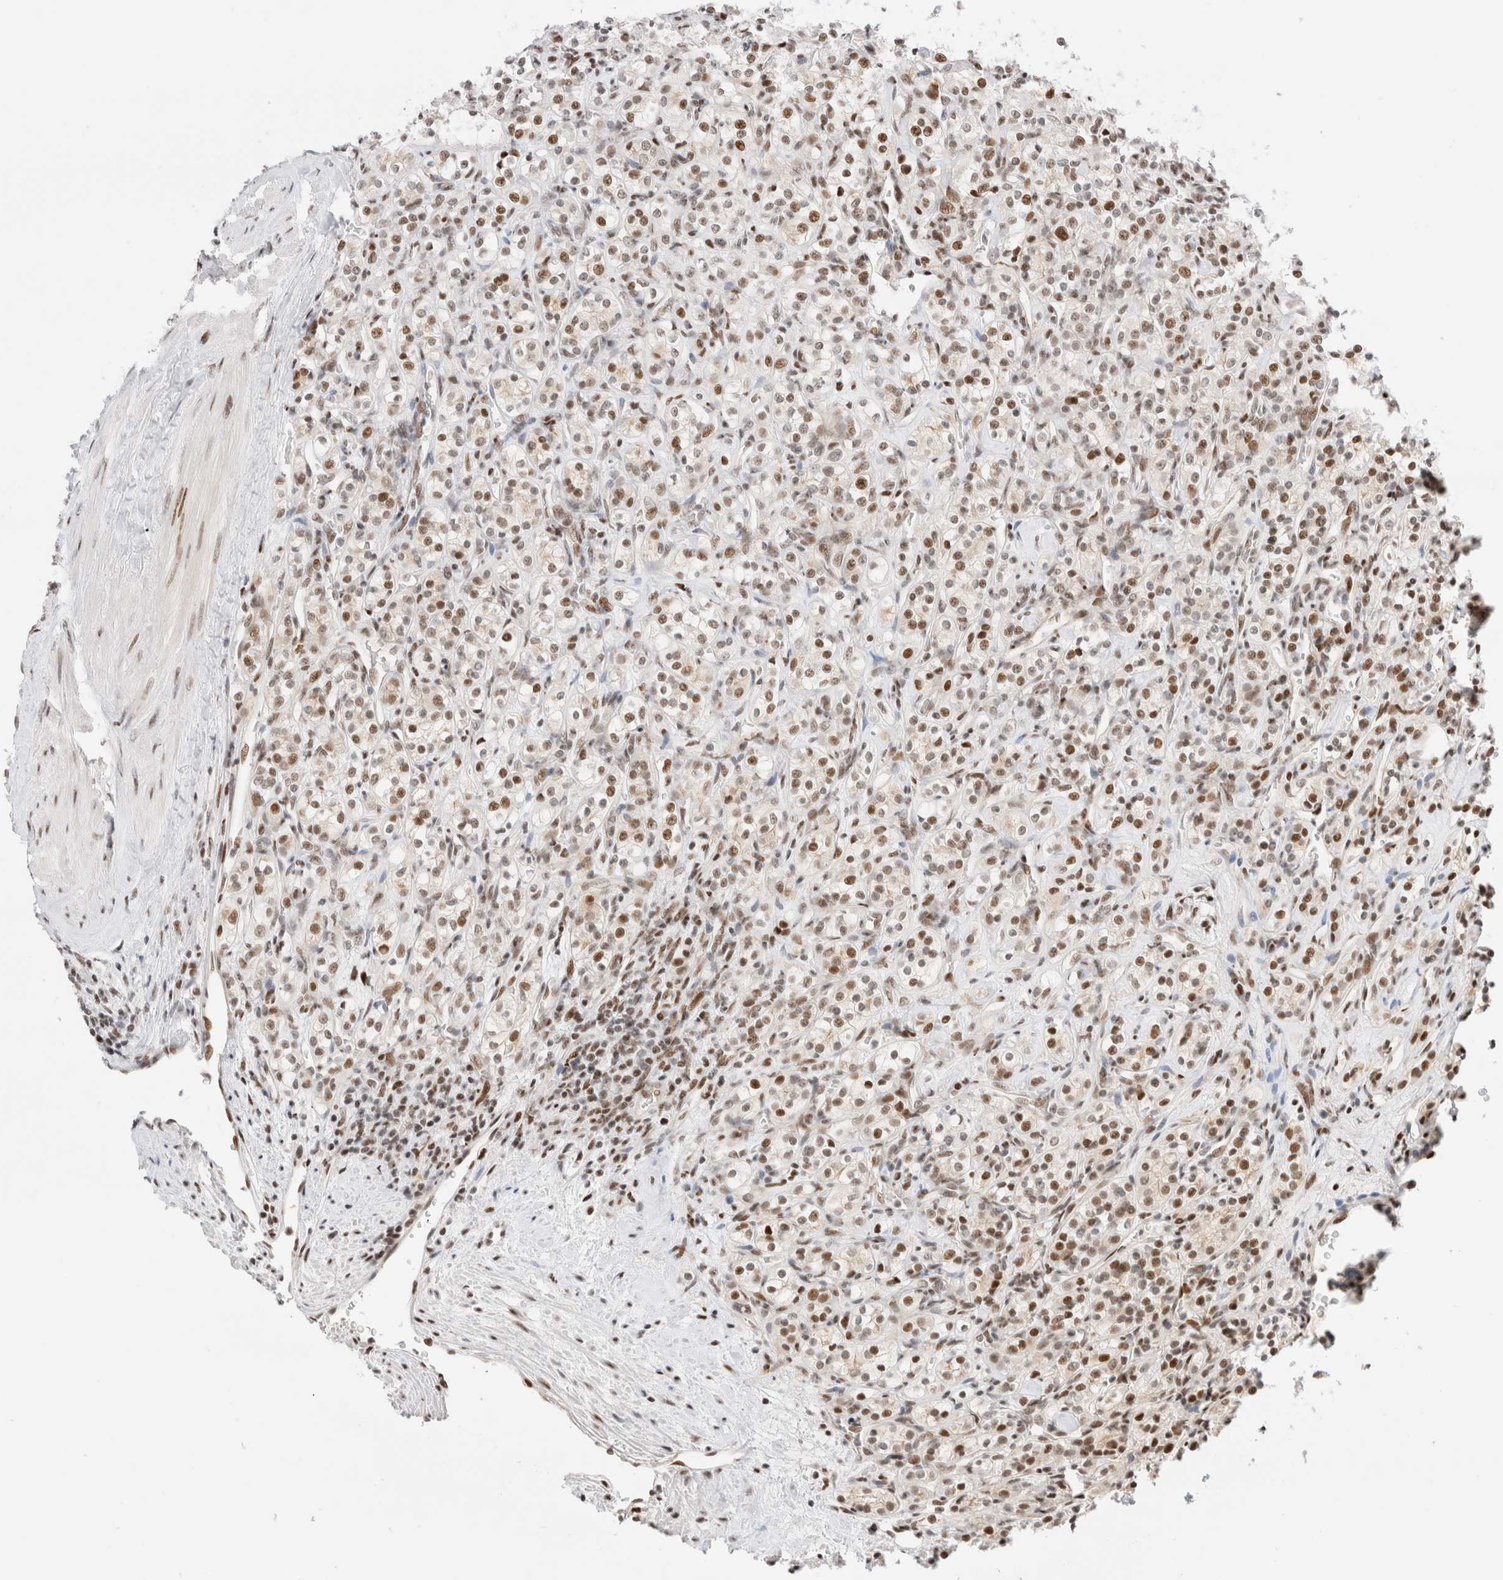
{"staining": {"intensity": "moderate", "quantity": ">75%", "location": "nuclear"}, "tissue": "renal cancer", "cell_type": "Tumor cells", "image_type": "cancer", "snomed": [{"axis": "morphology", "description": "Adenocarcinoma, NOS"}, {"axis": "topography", "description": "Kidney"}], "caption": "Tumor cells demonstrate medium levels of moderate nuclear expression in about >75% of cells in renal cancer. (brown staining indicates protein expression, while blue staining denotes nuclei).", "gene": "ZNF282", "patient": {"sex": "male", "age": 77}}